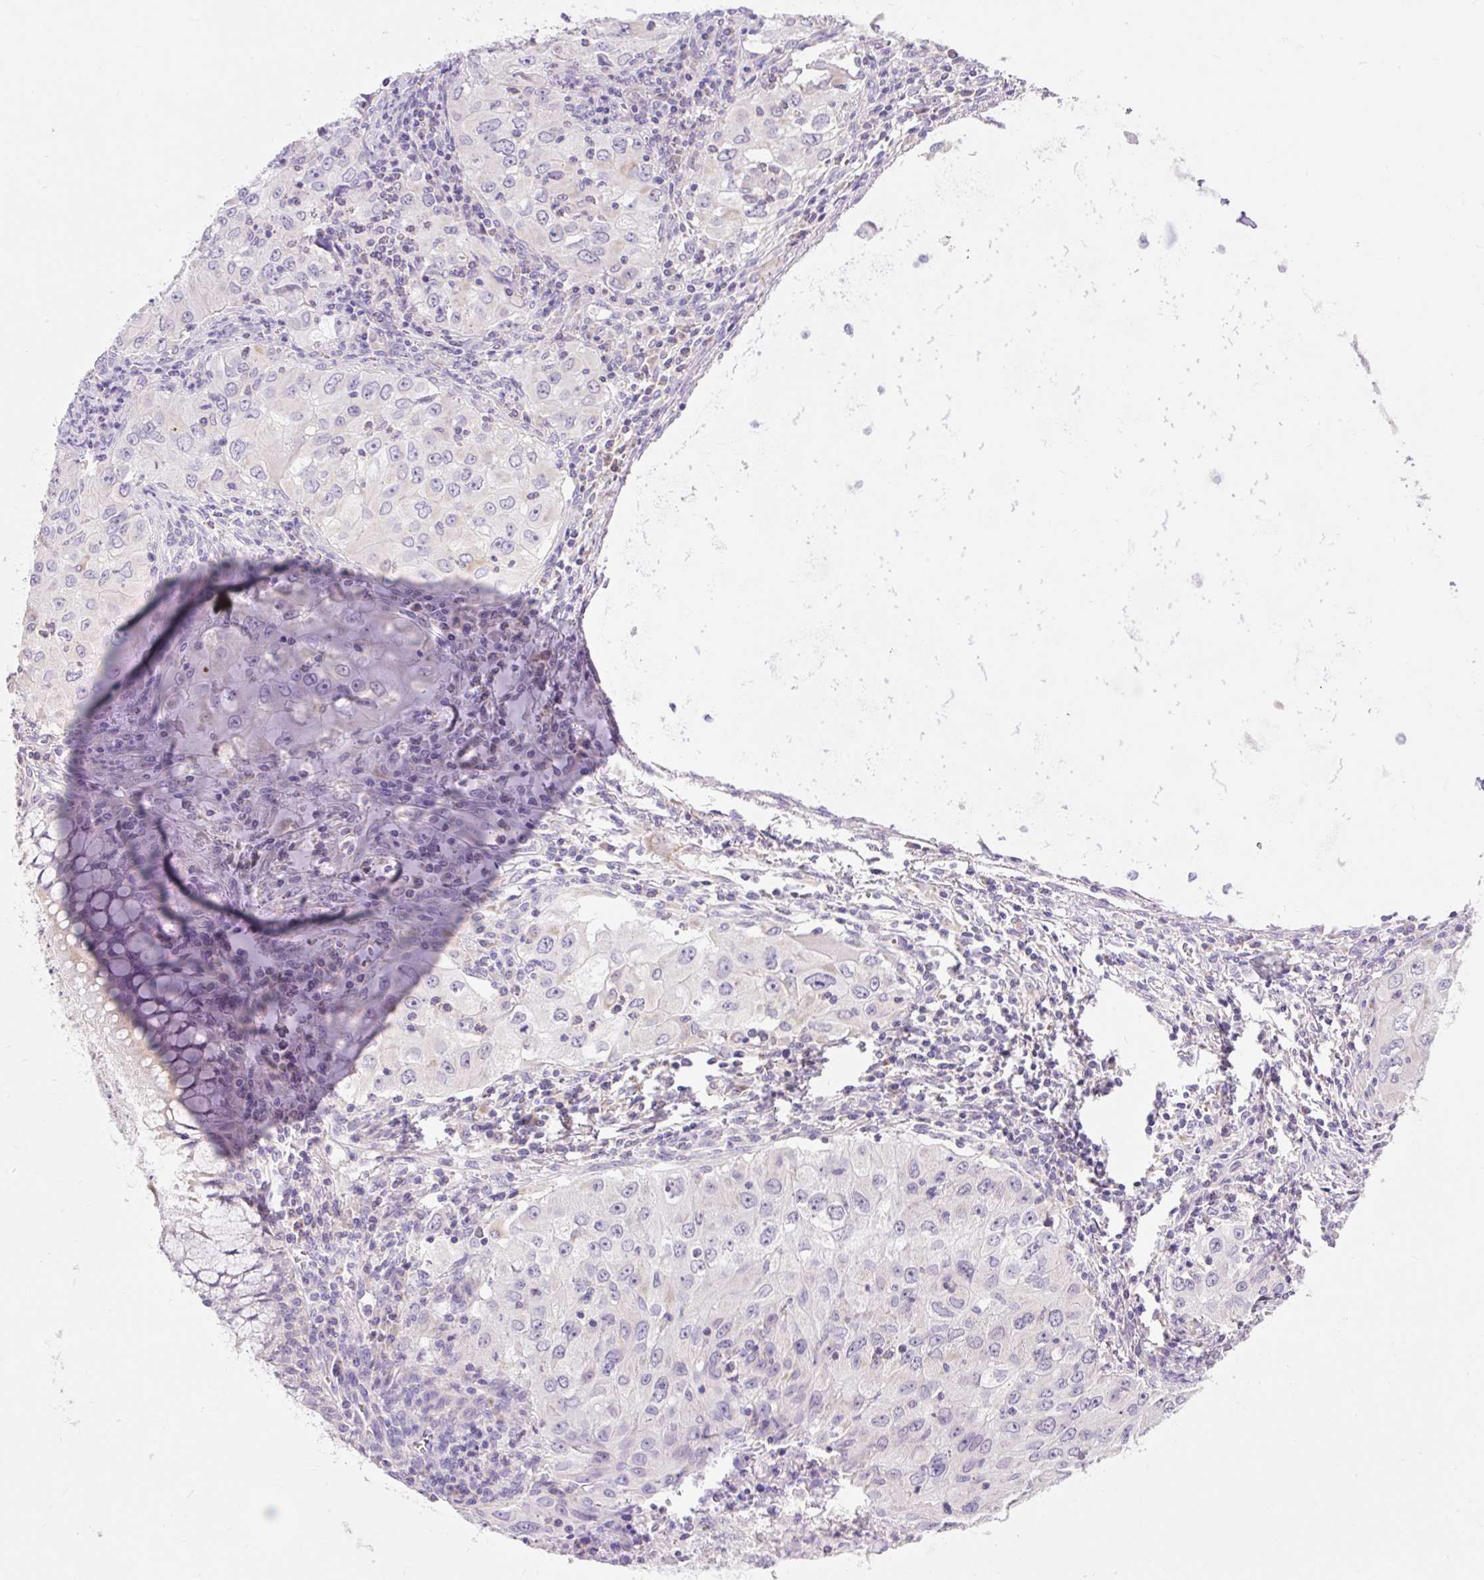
{"staining": {"intensity": "negative", "quantity": "none", "location": "none"}, "tissue": "lung cancer", "cell_type": "Tumor cells", "image_type": "cancer", "snomed": [{"axis": "morphology", "description": "Adenocarcinoma, NOS"}, {"axis": "morphology", "description": "Adenocarcinoma, metastatic, NOS"}, {"axis": "topography", "description": "Lymph node"}, {"axis": "topography", "description": "Lung"}], "caption": "Immunohistochemical staining of human lung metastatic adenocarcinoma demonstrates no significant positivity in tumor cells.", "gene": "PMAIP1", "patient": {"sex": "female", "age": 42}}